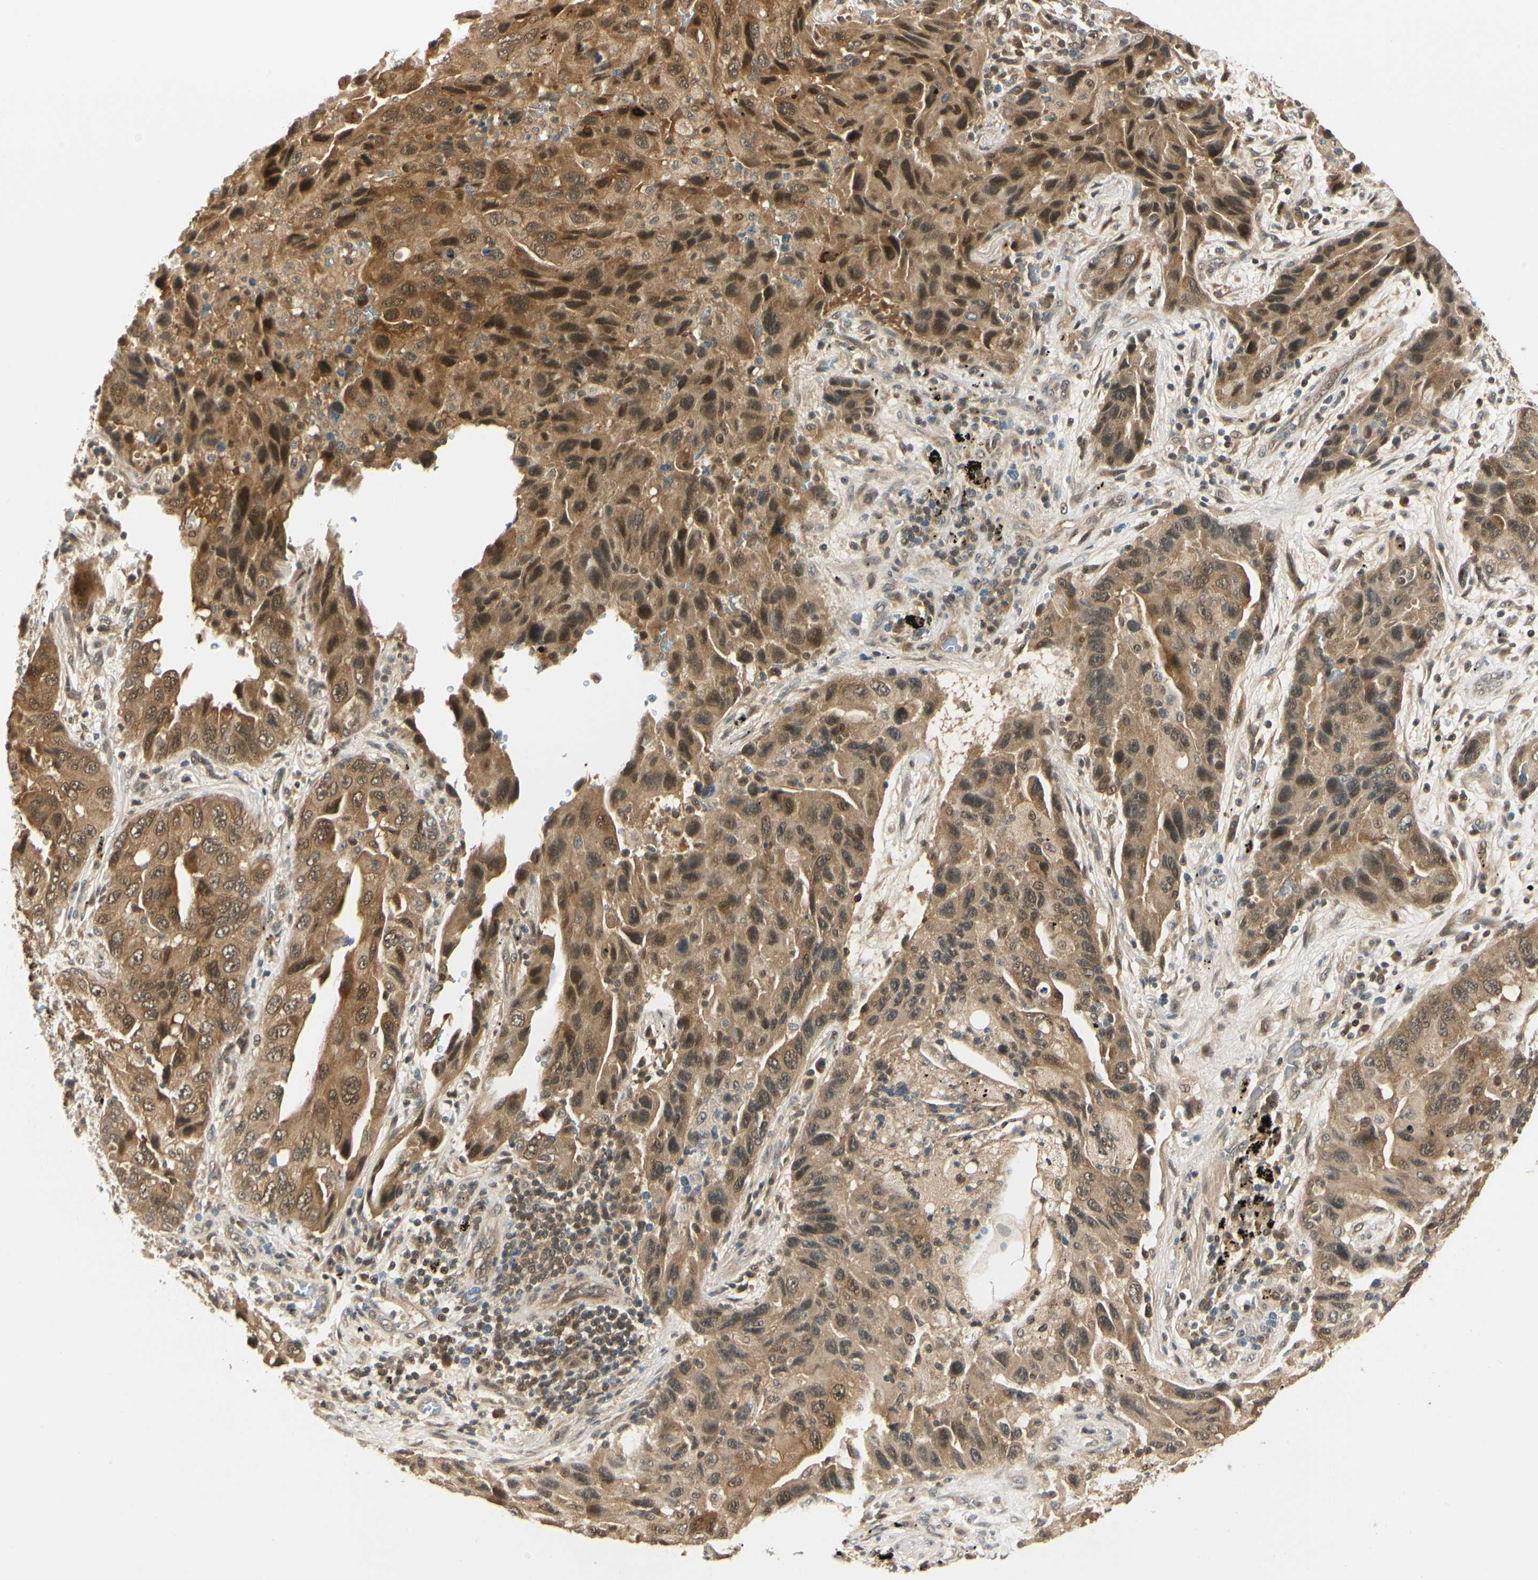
{"staining": {"intensity": "strong", "quantity": ">75%", "location": "cytoplasmic/membranous,nuclear"}, "tissue": "lung cancer", "cell_type": "Tumor cells", "image_type": "cancer", "snomed": [{"axis": "morphology", "description": "Adenocarcinoma, NOS"}, {"axis": "topography", "description": "Lung"}], "caption": "The image displays a brown stain indicating the presence of a protein in the cytoplasmic/membranous and nuclear of tumor cells in lung adenocarcinoma.", "gene": "UBE2Z", "patient": {"sex": "female", "age": 65}}